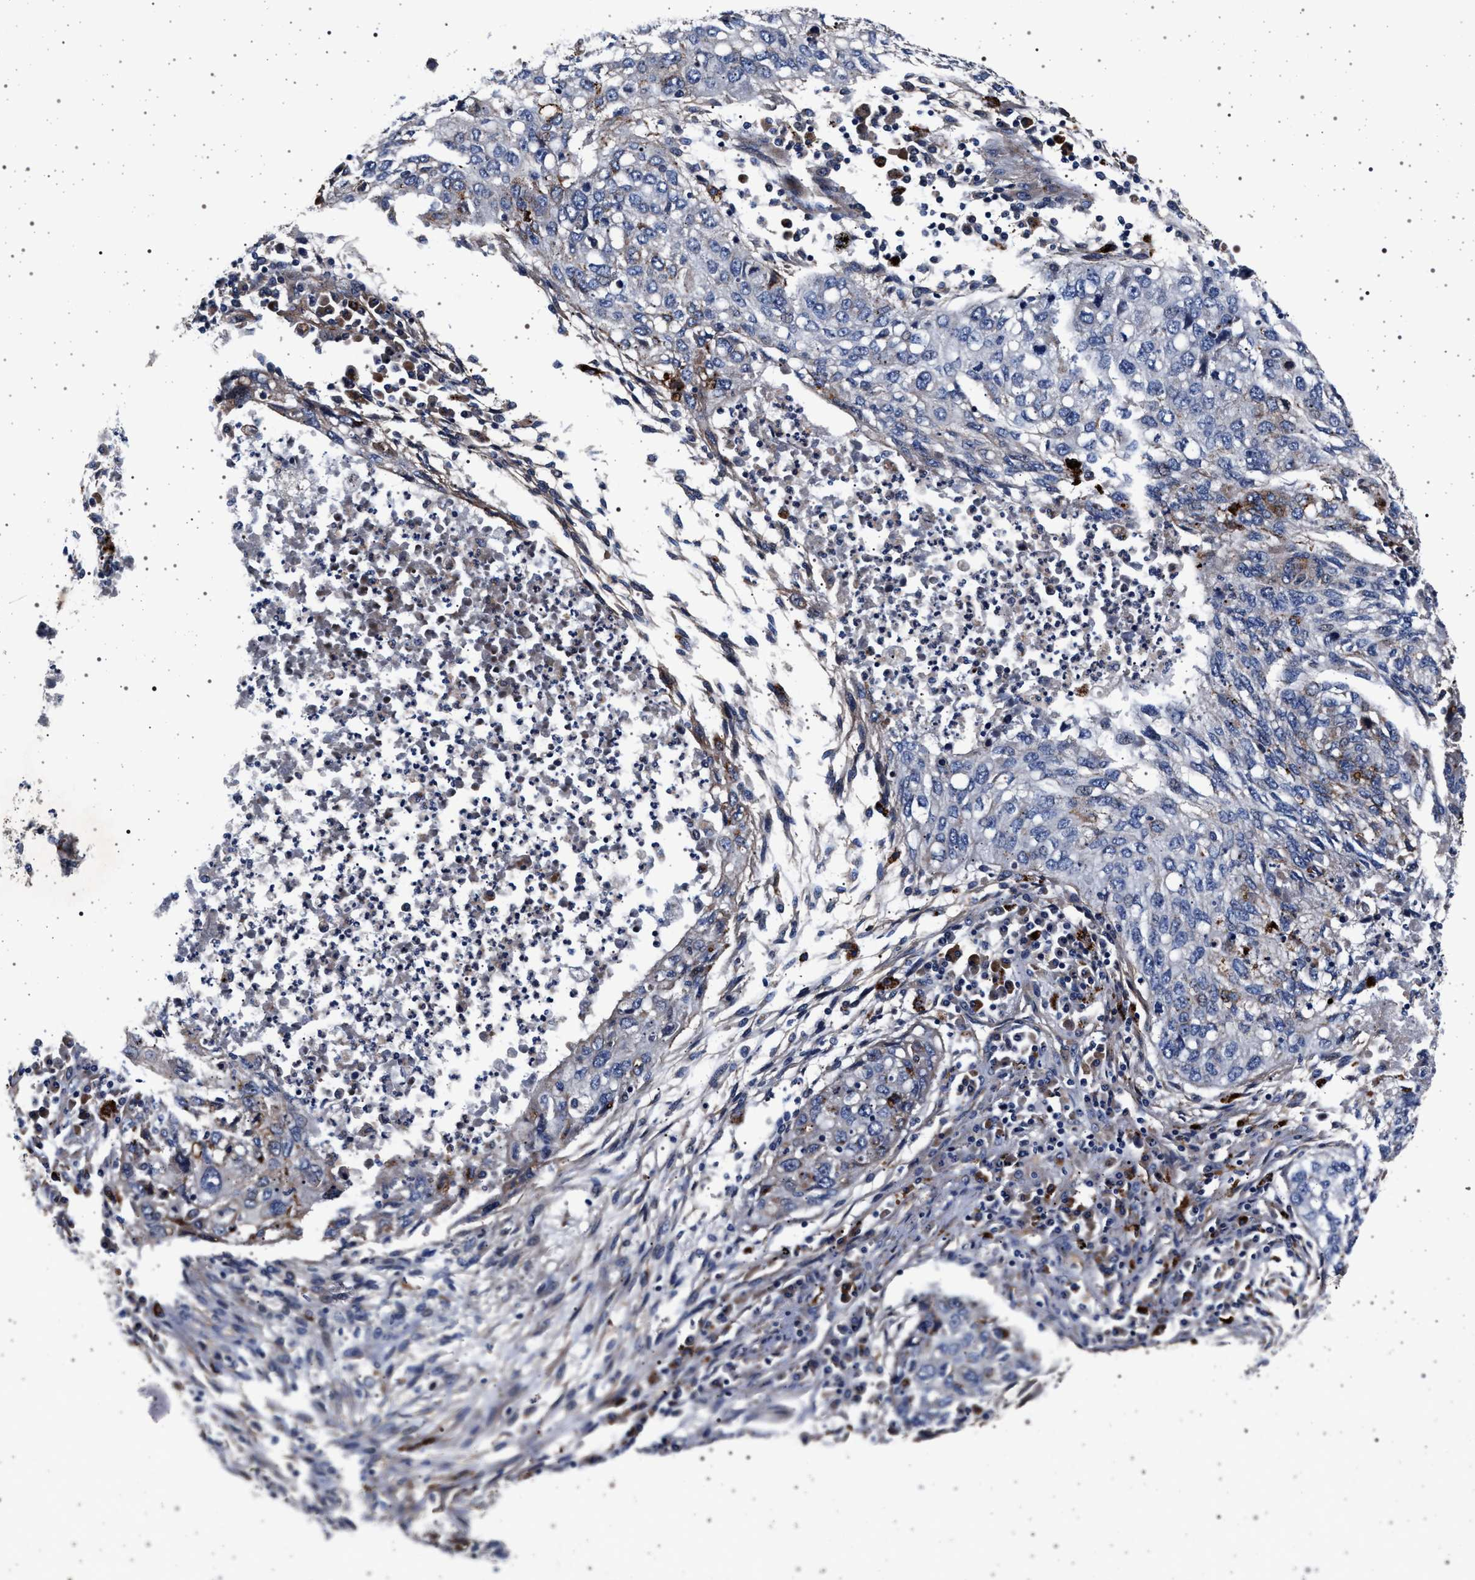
{"staining": {"intensity": "negative", "quantity": "none", "location": "none"}, "tissue": "lung cancer", "cell_type": "Tumor cells", "image_type": "cancer", "snomed": [{"axis": "morphology", "description": "Squamous cell carcinoma, NOS"}, {"axis": "topography", "description": "Lung"}], "caption": "IHC of squamous cell carcinoma (lung) displays no expression in tumor cells.", "gene": "KCNK6", "patient": {"sex": "female", "age": 63}}